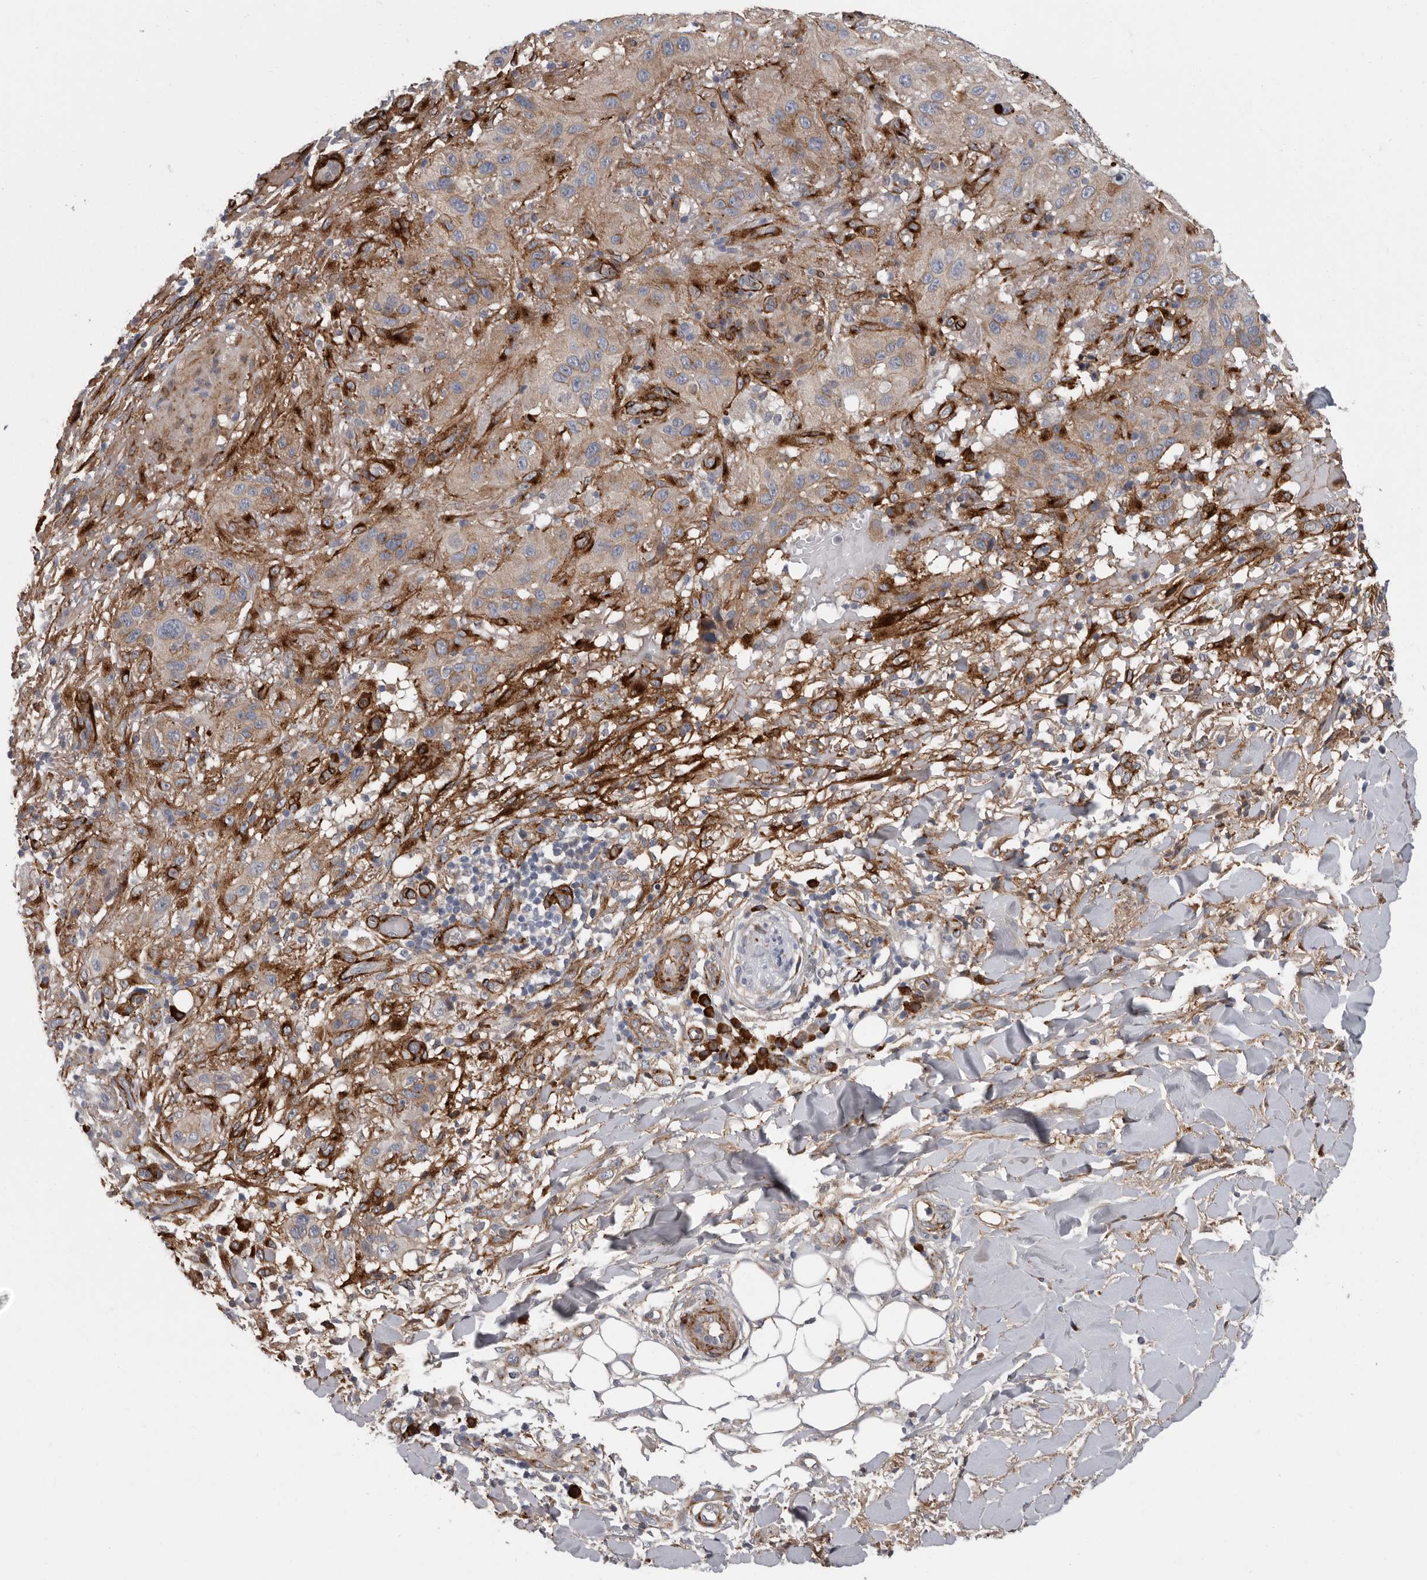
{"staining": {"intensity": "weak", "quantity": ">75%", "location": "cytoplasmic/membranous"}, "tissue": "skin cancer", "cell_type": "Tumor cells", "image_type": "cancer", "snomed": [{"axis": "morphology", "description": "Normal tissue, NOS"}, {"axis": "morphology", "description": "Squamous cell carcinoma, NOS"}, {"axis": "topography", "description": "Skin"}], "caption": "Weak cytoplasmic/membranous staining is seen in approximately >75% of tumor cells in squamous cell carcinoma (skin).", "gene": "ATXN3L", "patient": {"sex": "female", "age": 96}}